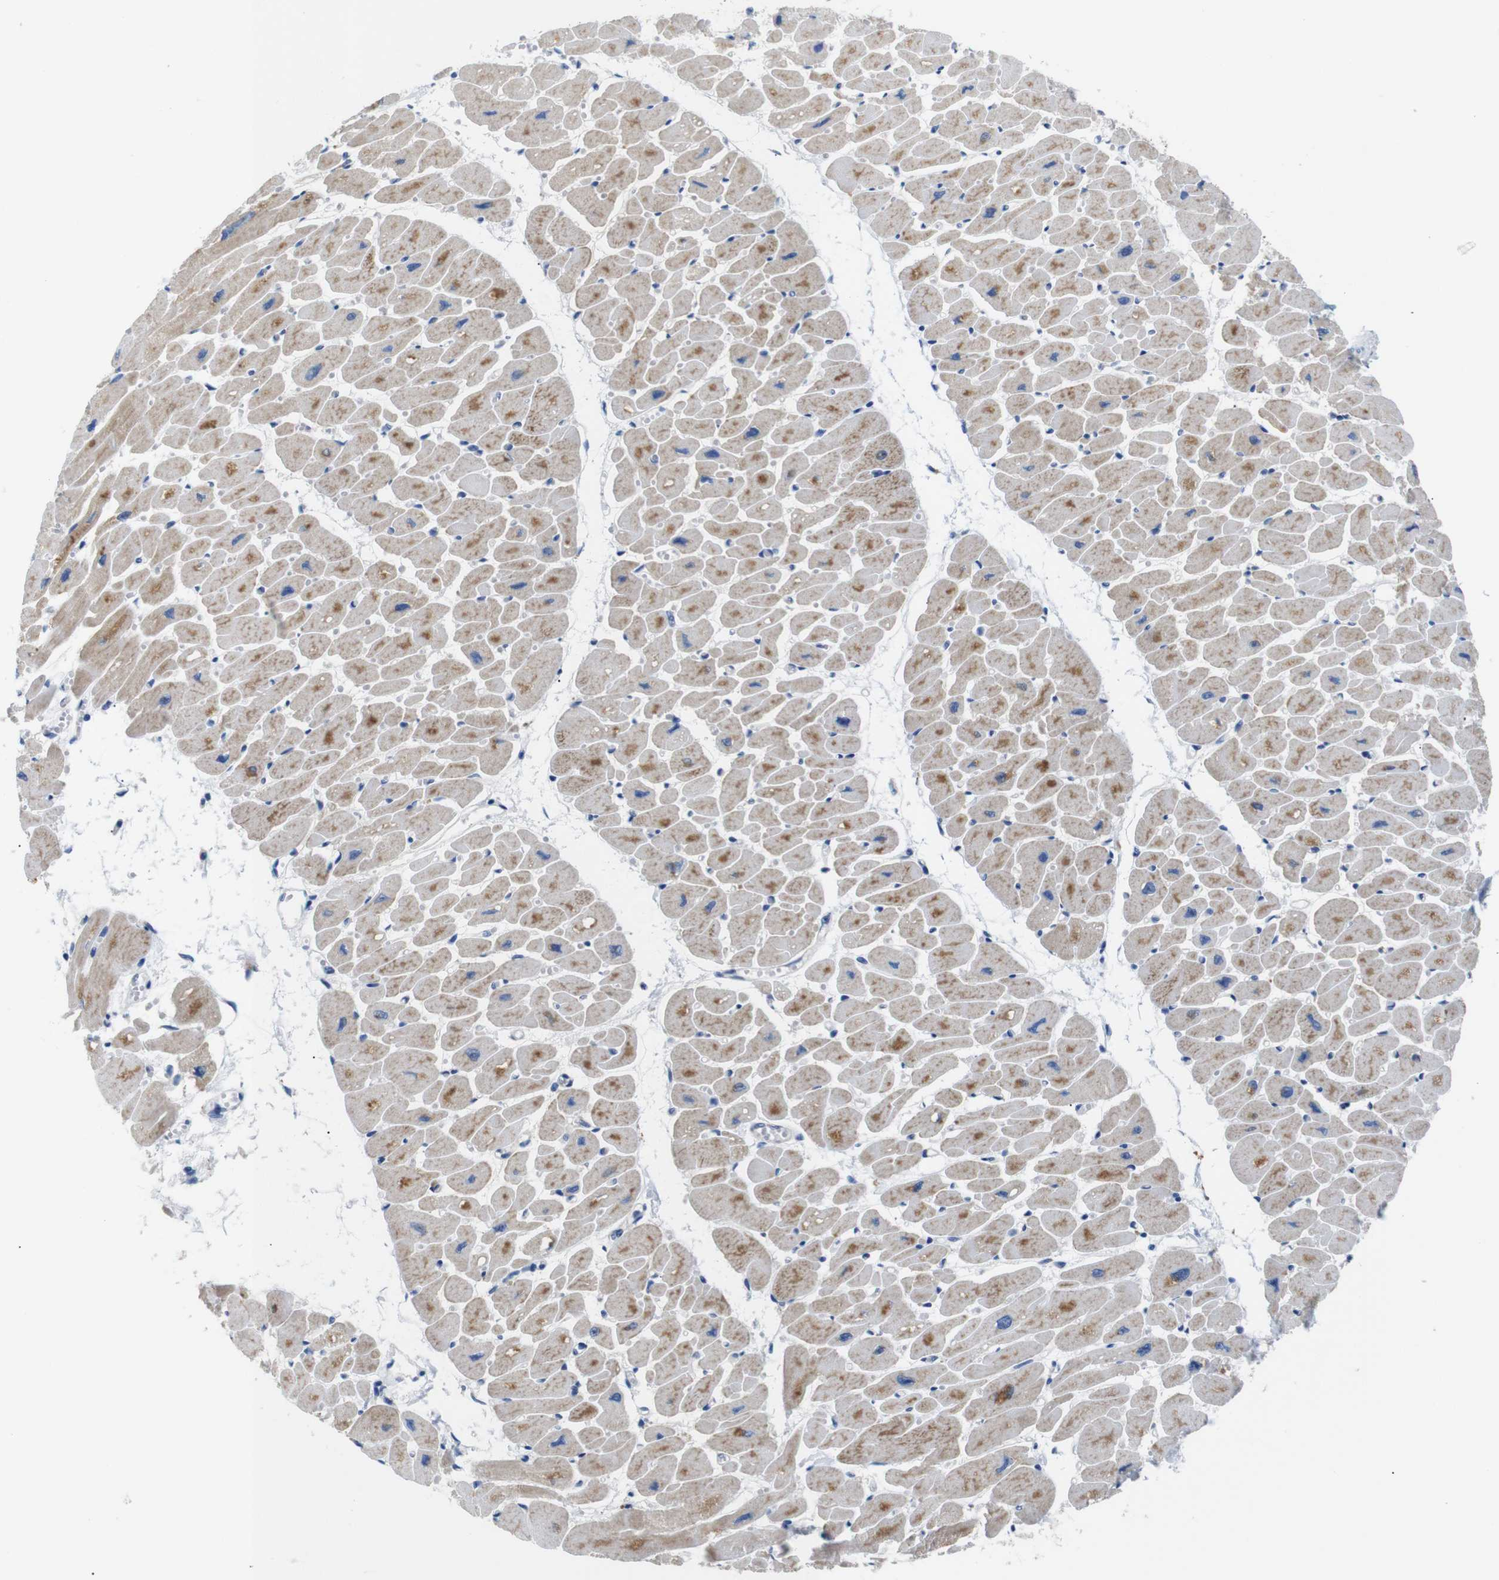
{"staining": {"intensity": "moderate", "quantity": ">75%", "location": "cytoplasmic/membranous"}, "tissue": "heart muscle", "cell_type": "Cardiomyocytes", "image_type": "normal", "snomed": [{"axis": "morphology", "description": "Normal tissue, NOS"}, {"axis": "topography", "description": "Heart"}], "caption": "High-magnification brightfield microscopy of normal heart muscle stained with DAB (brown) and counterstained with hematoxylin (blue). cardiomyocytes exhibit moderate cytoplasmic/membranous positivity is appreciated in approximately>75% of cells. The staining was performed using DAB to visualize the protein expression in brown, while the nuclei were stained in blue with hematoxylin (Magnification: 20x).", "gene": "DCP1A", "patient": {"sex": "female", "age": 54}}